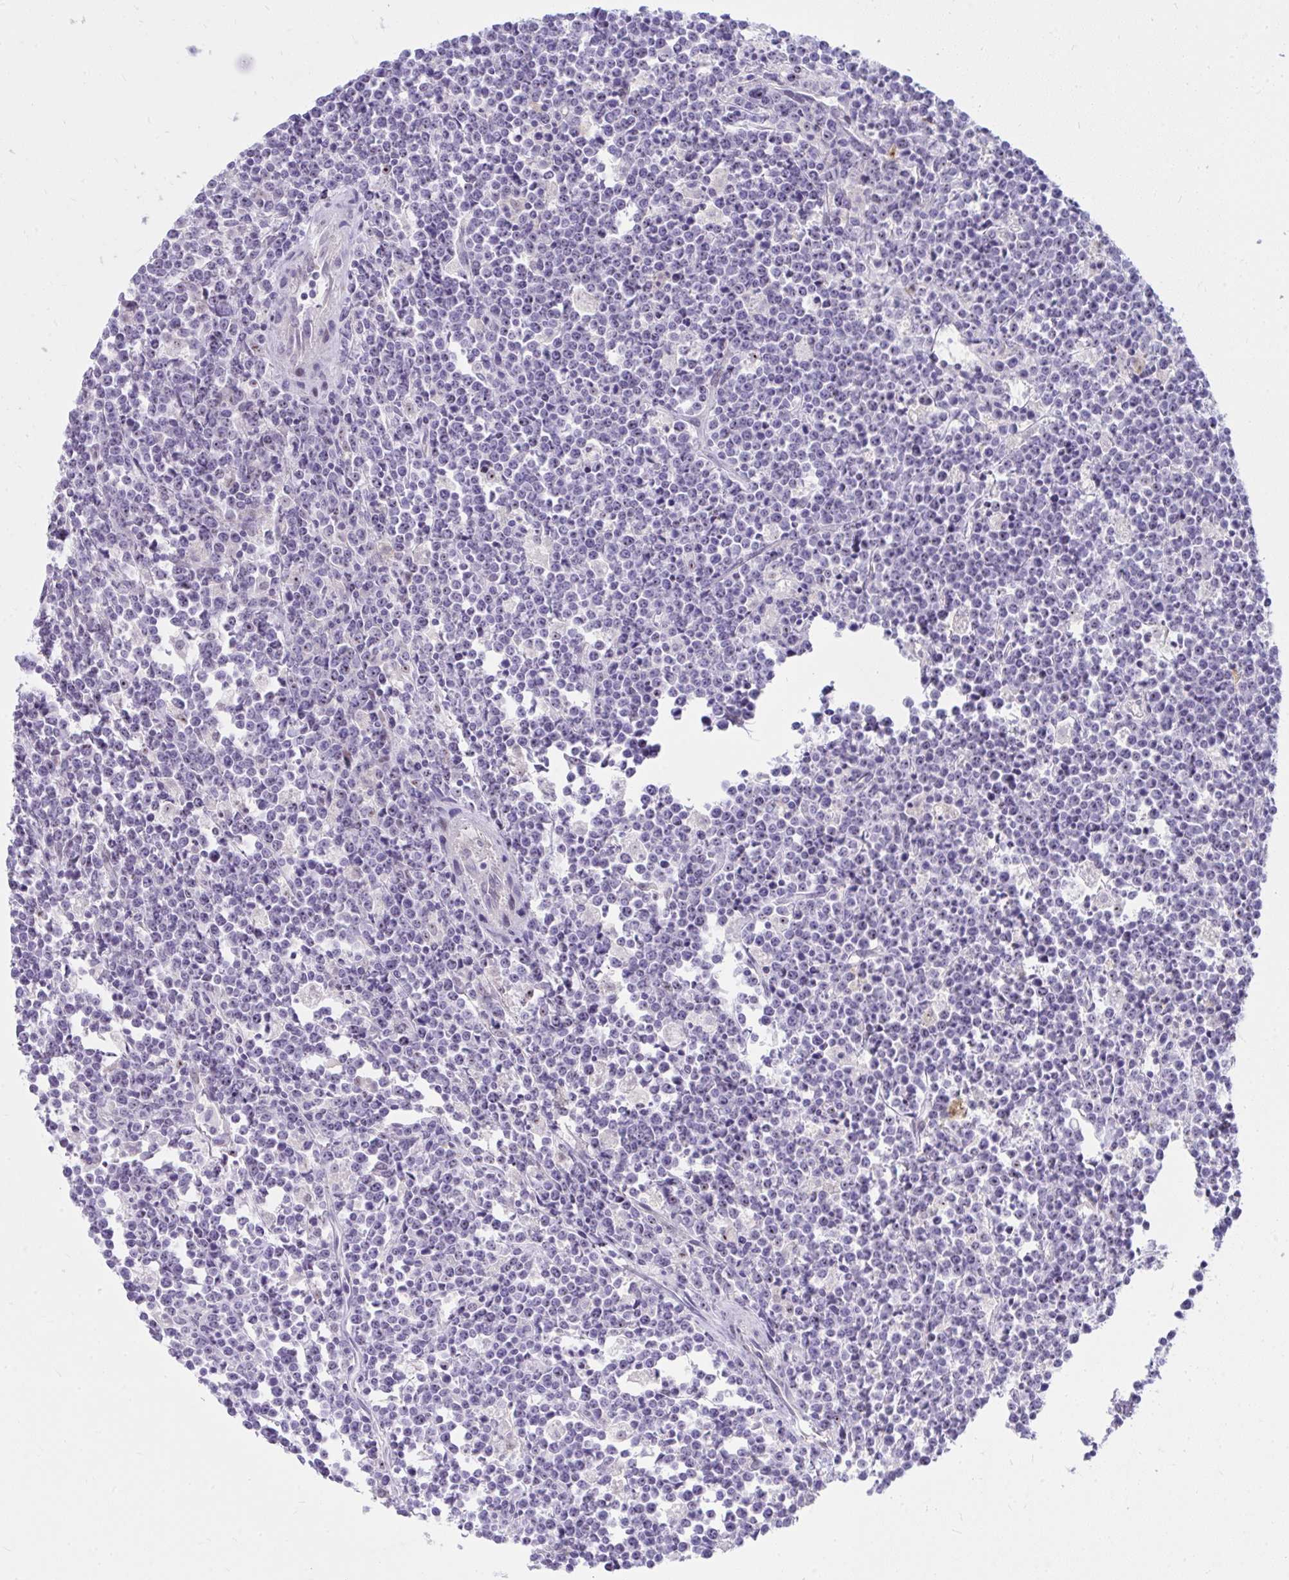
{"staining": {"intensity": "negative", "quantity": "none", "location": "none"}, "tissue": "lymphoma", "cell_type": "Tumor cells", "image_type": "cancer", "snomed": [{"axis": "morphology", "description": "Malignant lymphoma, non-Hodgkin's type, High grade"}, {"axis": "topography", "description": "Small intestine"}], "caption": "This is an immunohistochemistry (IHC) micrograph of malignant lymphoma, non-Hodgkin's type (high-grade). There is no staining in tumor cells.", "gene": "LRRC36", "patient": {"sex": "female", "age": 56}}